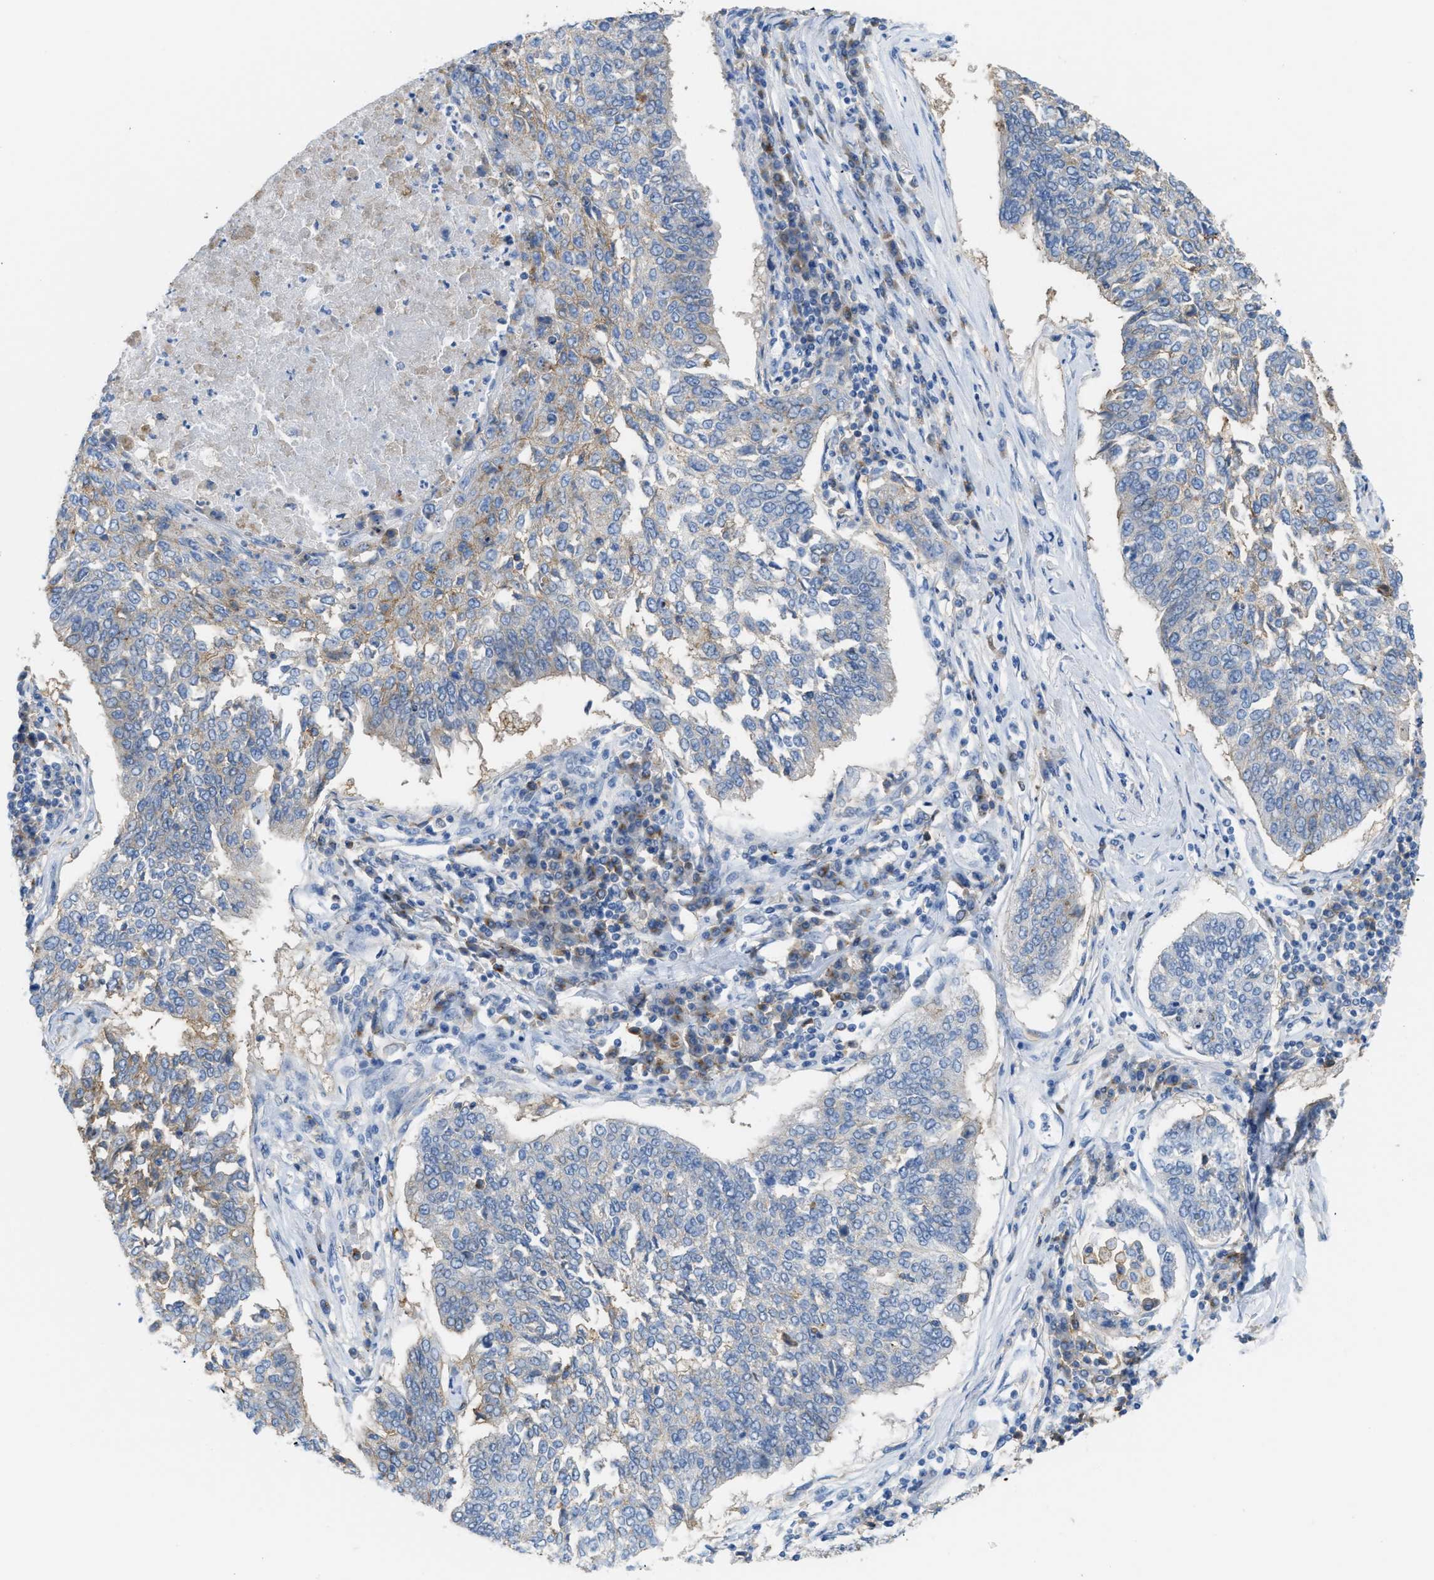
{"staining": {"intensity": "weak", "quantity": "25%-75%", "location": "cytoplasmic/membranous"}, "tissue": "lung cancer", "cell_type": "Tumor cells", "image_type": "cancer", "snomed": [{"axis": "morphology", "description": "Normal tissue, NOS"}, {"axis": "morphology", "description": "Squamous cell carcinoma, NOS"}, {"axis": "topography", "description": "Cartilage tissue"}, {"axis": "topography", "description": "Bronchus"}, {"axis": "topography", "description": "Lung"}], "caption": "Immunohistochemistry histopathology image of neoplastic tissue: lung cancer (squamous cell carcinoma) stained using IHC shows low levels of weak protein expression localized specifically in the cytoplasmic/membranous of tumor cells, appearing as a cytoplasmic/membranous brown color.", "gene": "SLC3A2", "patient": {"sex": "female", "age": 49}}